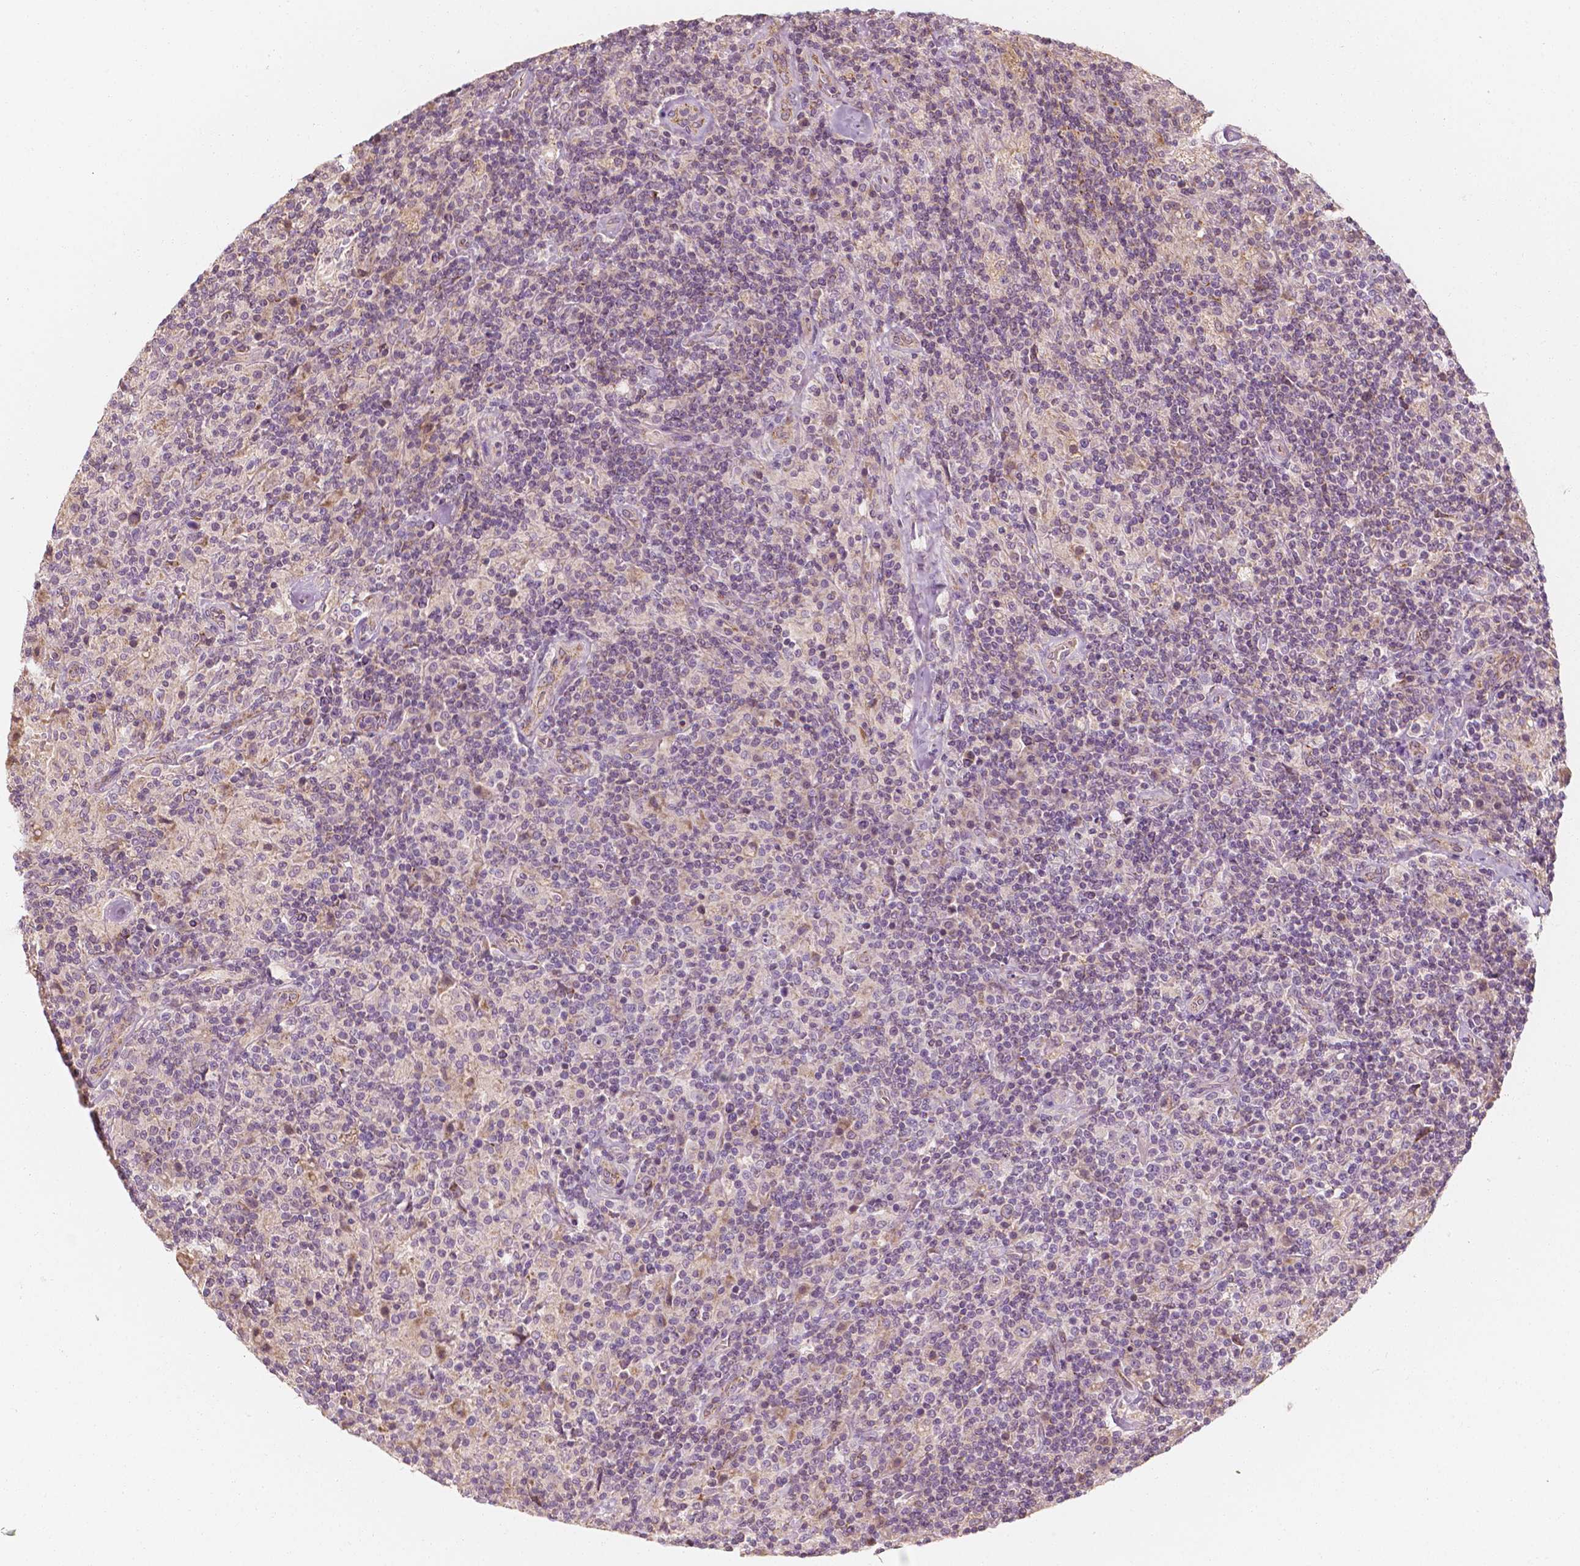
{"staining": {"intensity": "negative", "quantity": "none", "location": "none"}, "tissue": "lymphoma", "cell_type": "Tumor cells", "image_type": "cancer", "snomed": [{"axis": "morphology", "description": "Hodgkin's disease, NOS"}, {"axis": "topography", "description": "Lymph node"}], "caption": "Immunohistochemistry (IHC) histopathology image of neoplastic tissue: human lymphoma stained with DAB (3,3'-diaminobenzidine) exhibits no significant protein staining in tumor cells. The staining is performed using DAB (3,3'-diaminobenzidine) brown chromogen with nuclei counter-stained in using hematoxylin.", "gene": "SHPK", "patient": {"sex": "male", "age": 70}}